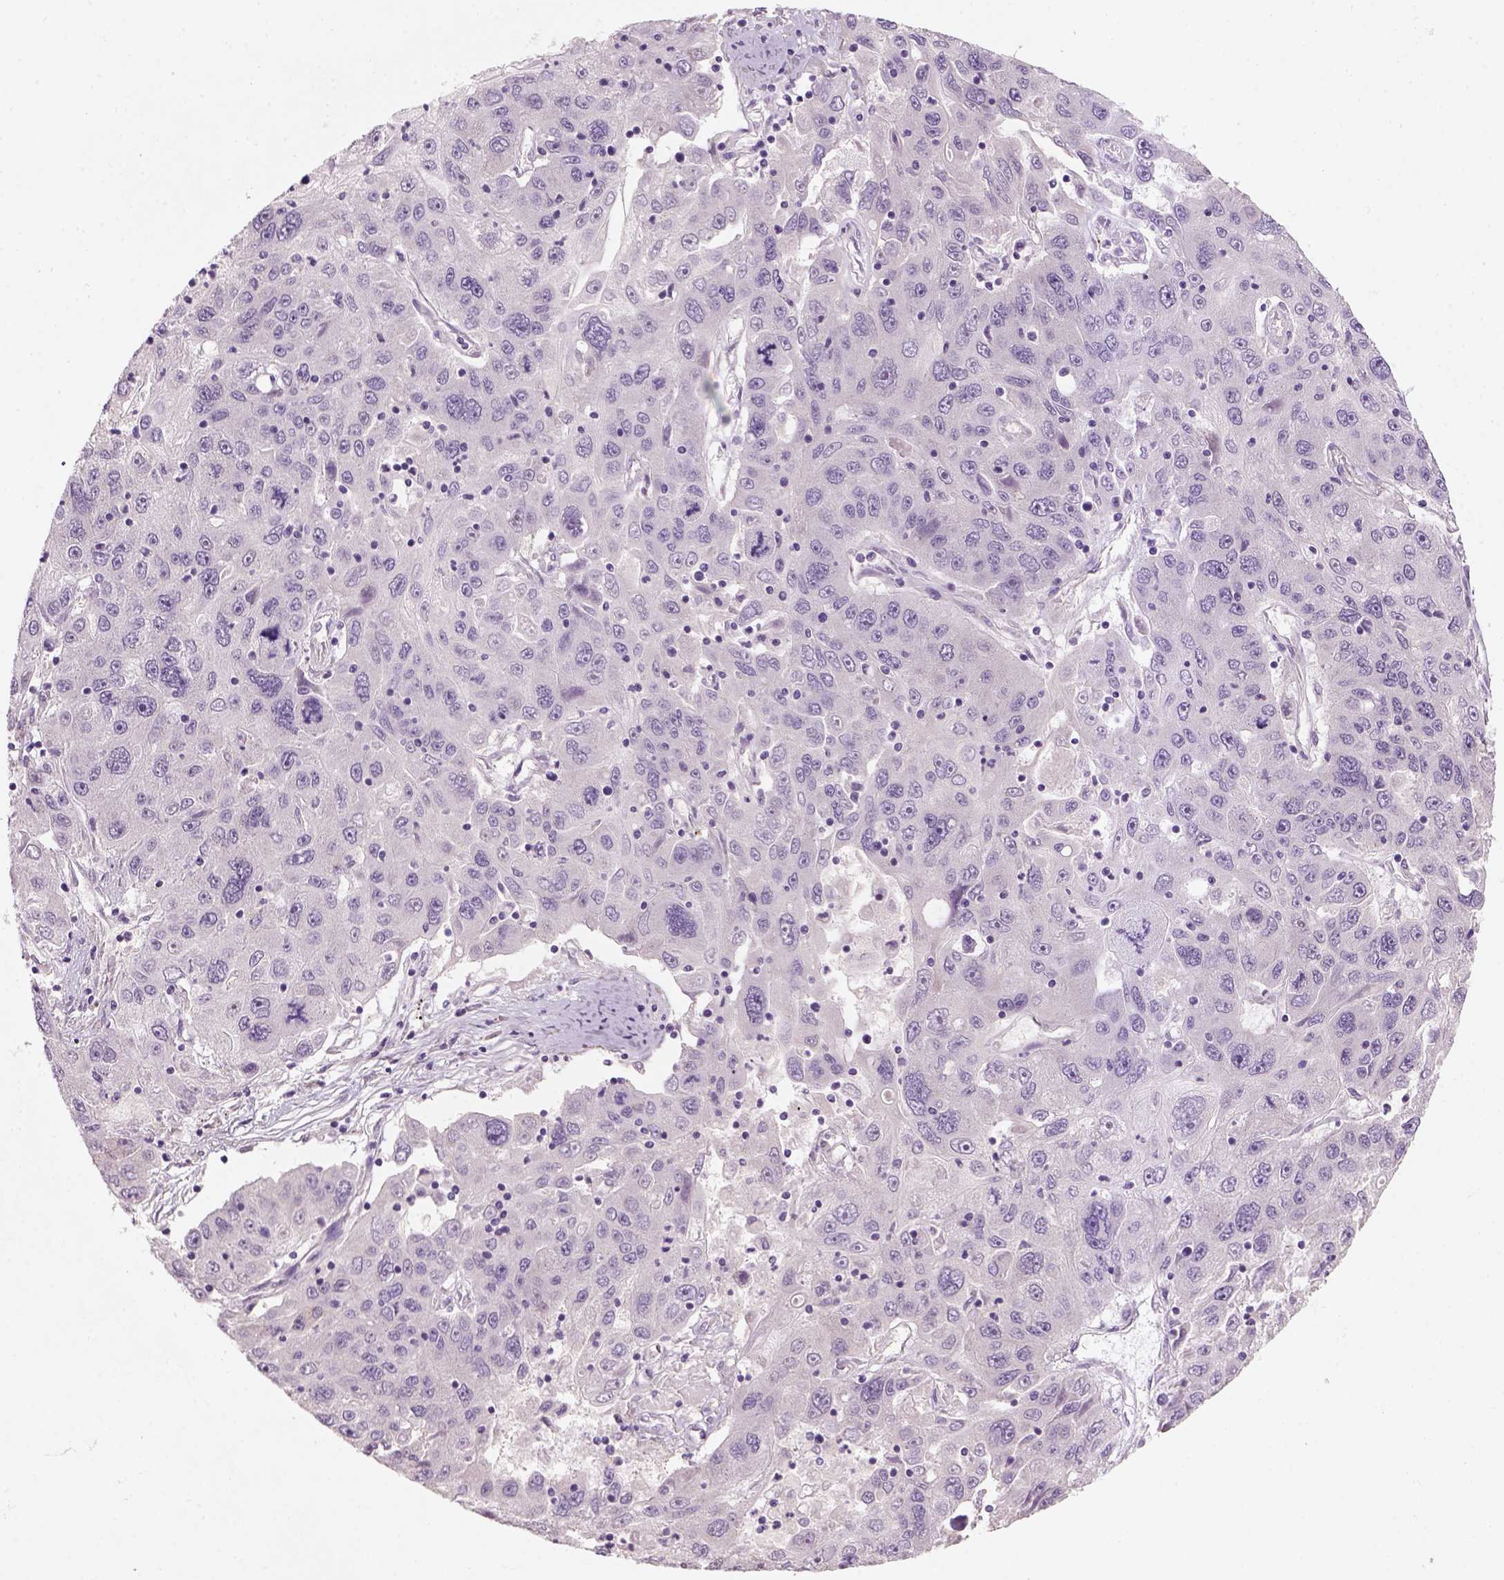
{"staining": {"intensity": "negative", "quantity": "none", "location": "none"}, "tissue": "stomach cancer", "cell_type": "Tumor cells", "image_type": "cancer", "snomed": [{"axis": "morphology", "description": "Adenocarcinoma, NOS"}, {"axis": "topography", "description": "Stomach"}], "caption": "This is an IHC image of adenocarcinoma (stomach). There is no positivity in tumor cells.", "gene": "NUDT6", "patient": {"sex": "male", "age": 56}}